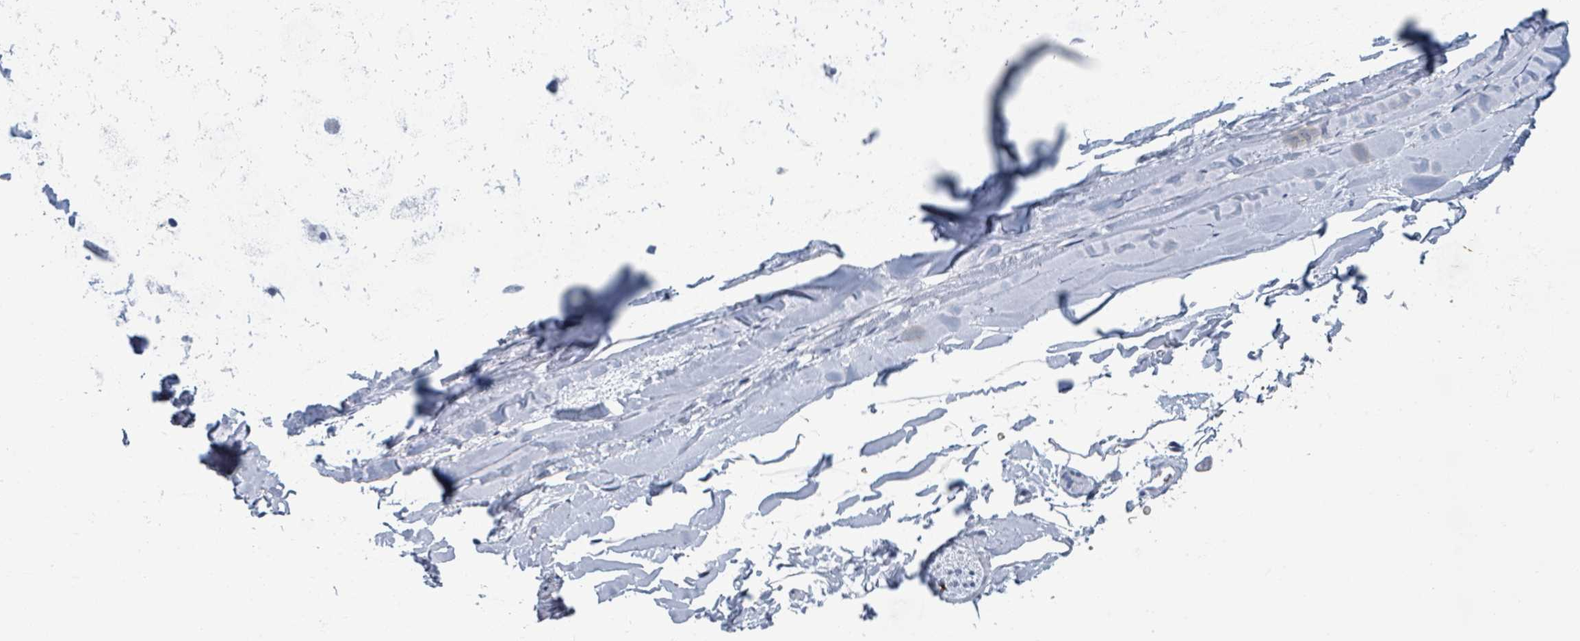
{"staining": {"intensity": "negative", "quantity": "none", "location": "none"}, "tissue": "adipose tissue", "cell_type": "Adipocytes", "image_type": "normal", "snomed": [{"axis": "morphology", "description": "Normal tissue, NOS"}, {"axis": "topography", "description": "Lymph node"}, {"axis": "topography", "description": "Cartilage tissue"}, {"axis": "topography", "description": "Bronchus"}], "caption": "Protein analysis of benign adipose tissue shows no significant expression in adipocytes.", "gene": "VPS13D", "patient": {"sex": "female", "age": 70}}